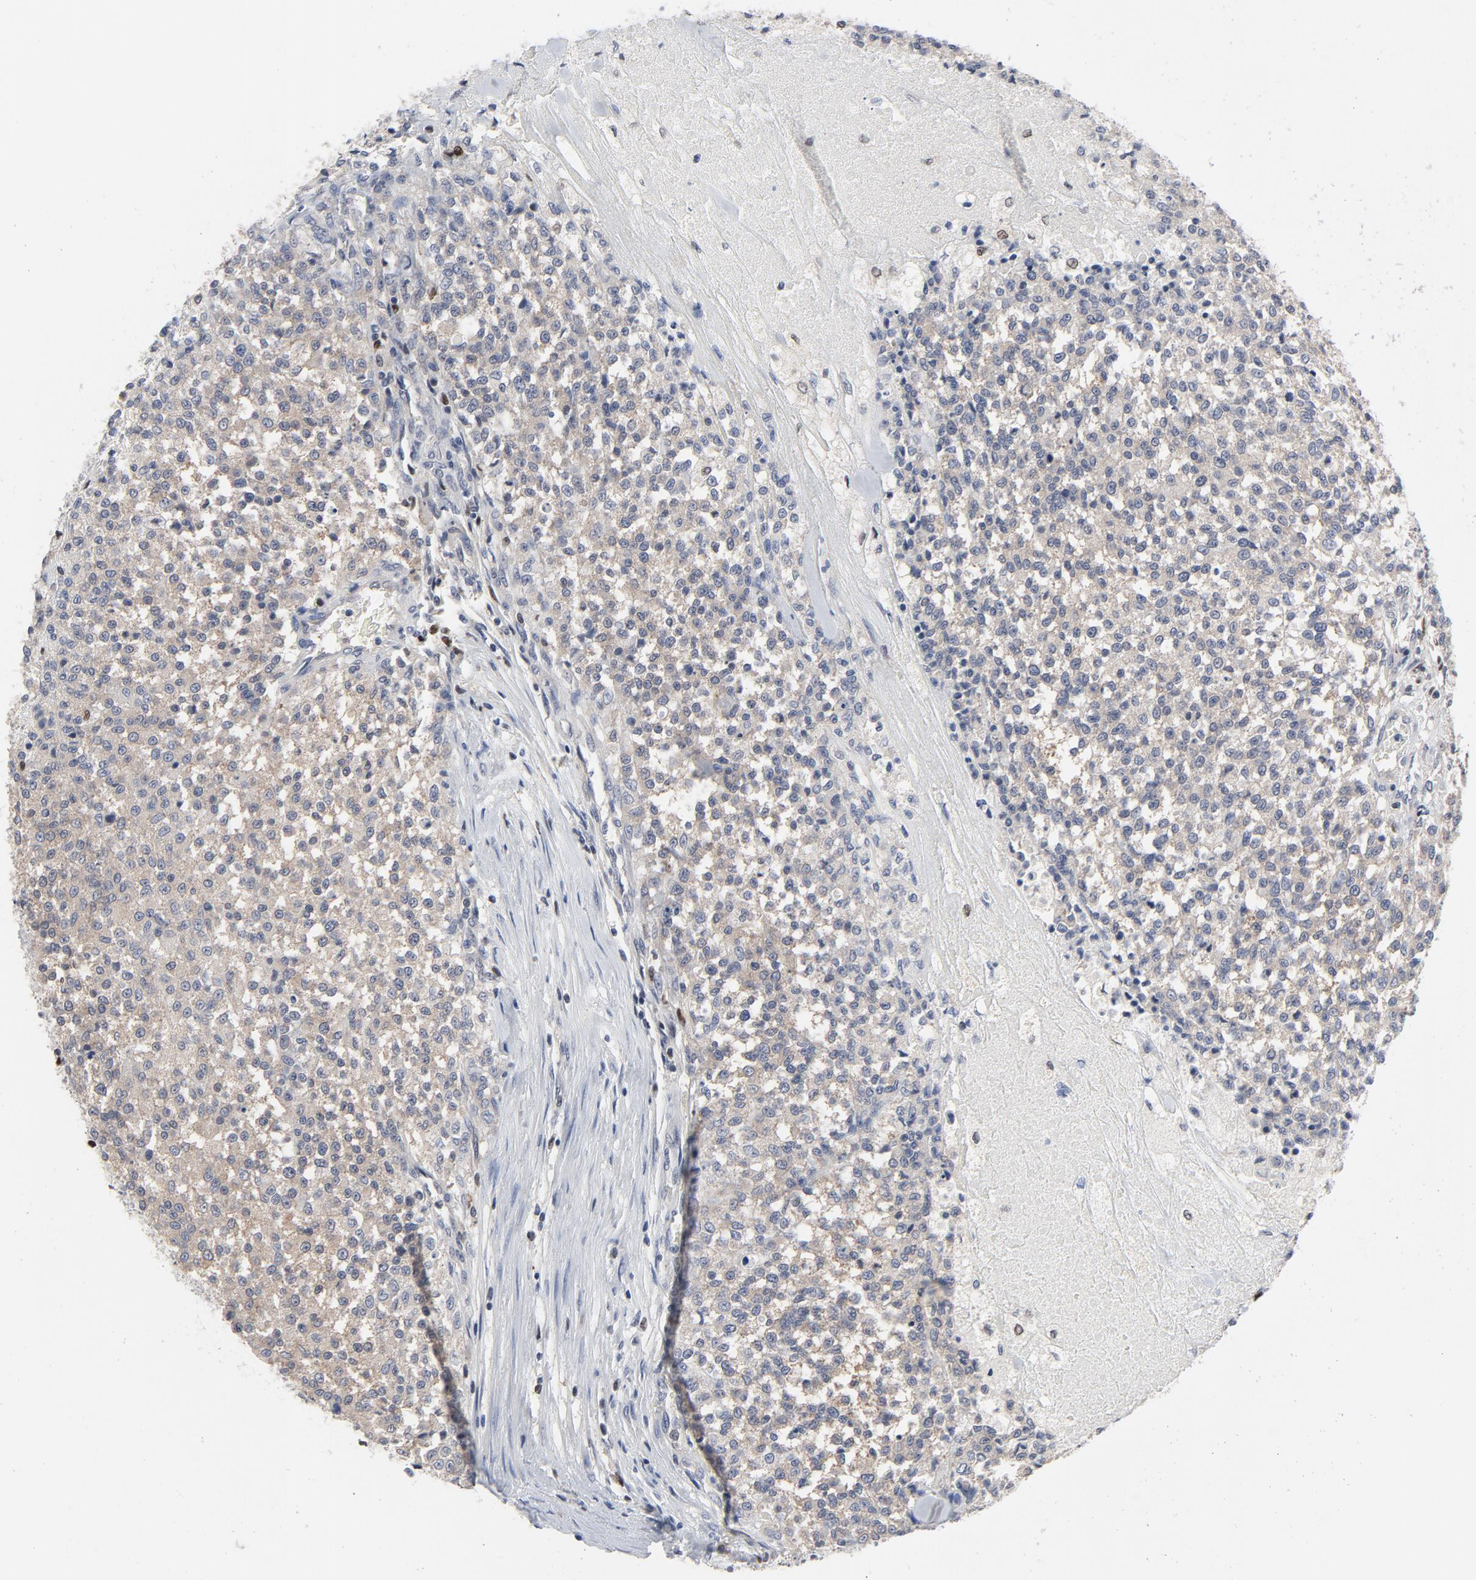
{"staining": {"intensity": "weak", "quantity": "25%-75%", "location": "cytoplasmic/membranous"}, "tissue": "testis cancer", "cell_type": "Tumor cells", "image_type": "cancer", "snomed": [{"axis": "morphology", "description": "Seminoma, NOS"}, {"axis": "topography", "description": "Testis"}], "caption": "There is low levels of weak cytoplasmic/membranous positivity in tumor cells of testis cancer, as demonstrated by immunohistochemical staining (brown color).", "gene": "NFKB1", "patient": {"sex": "male", "age": 59}}